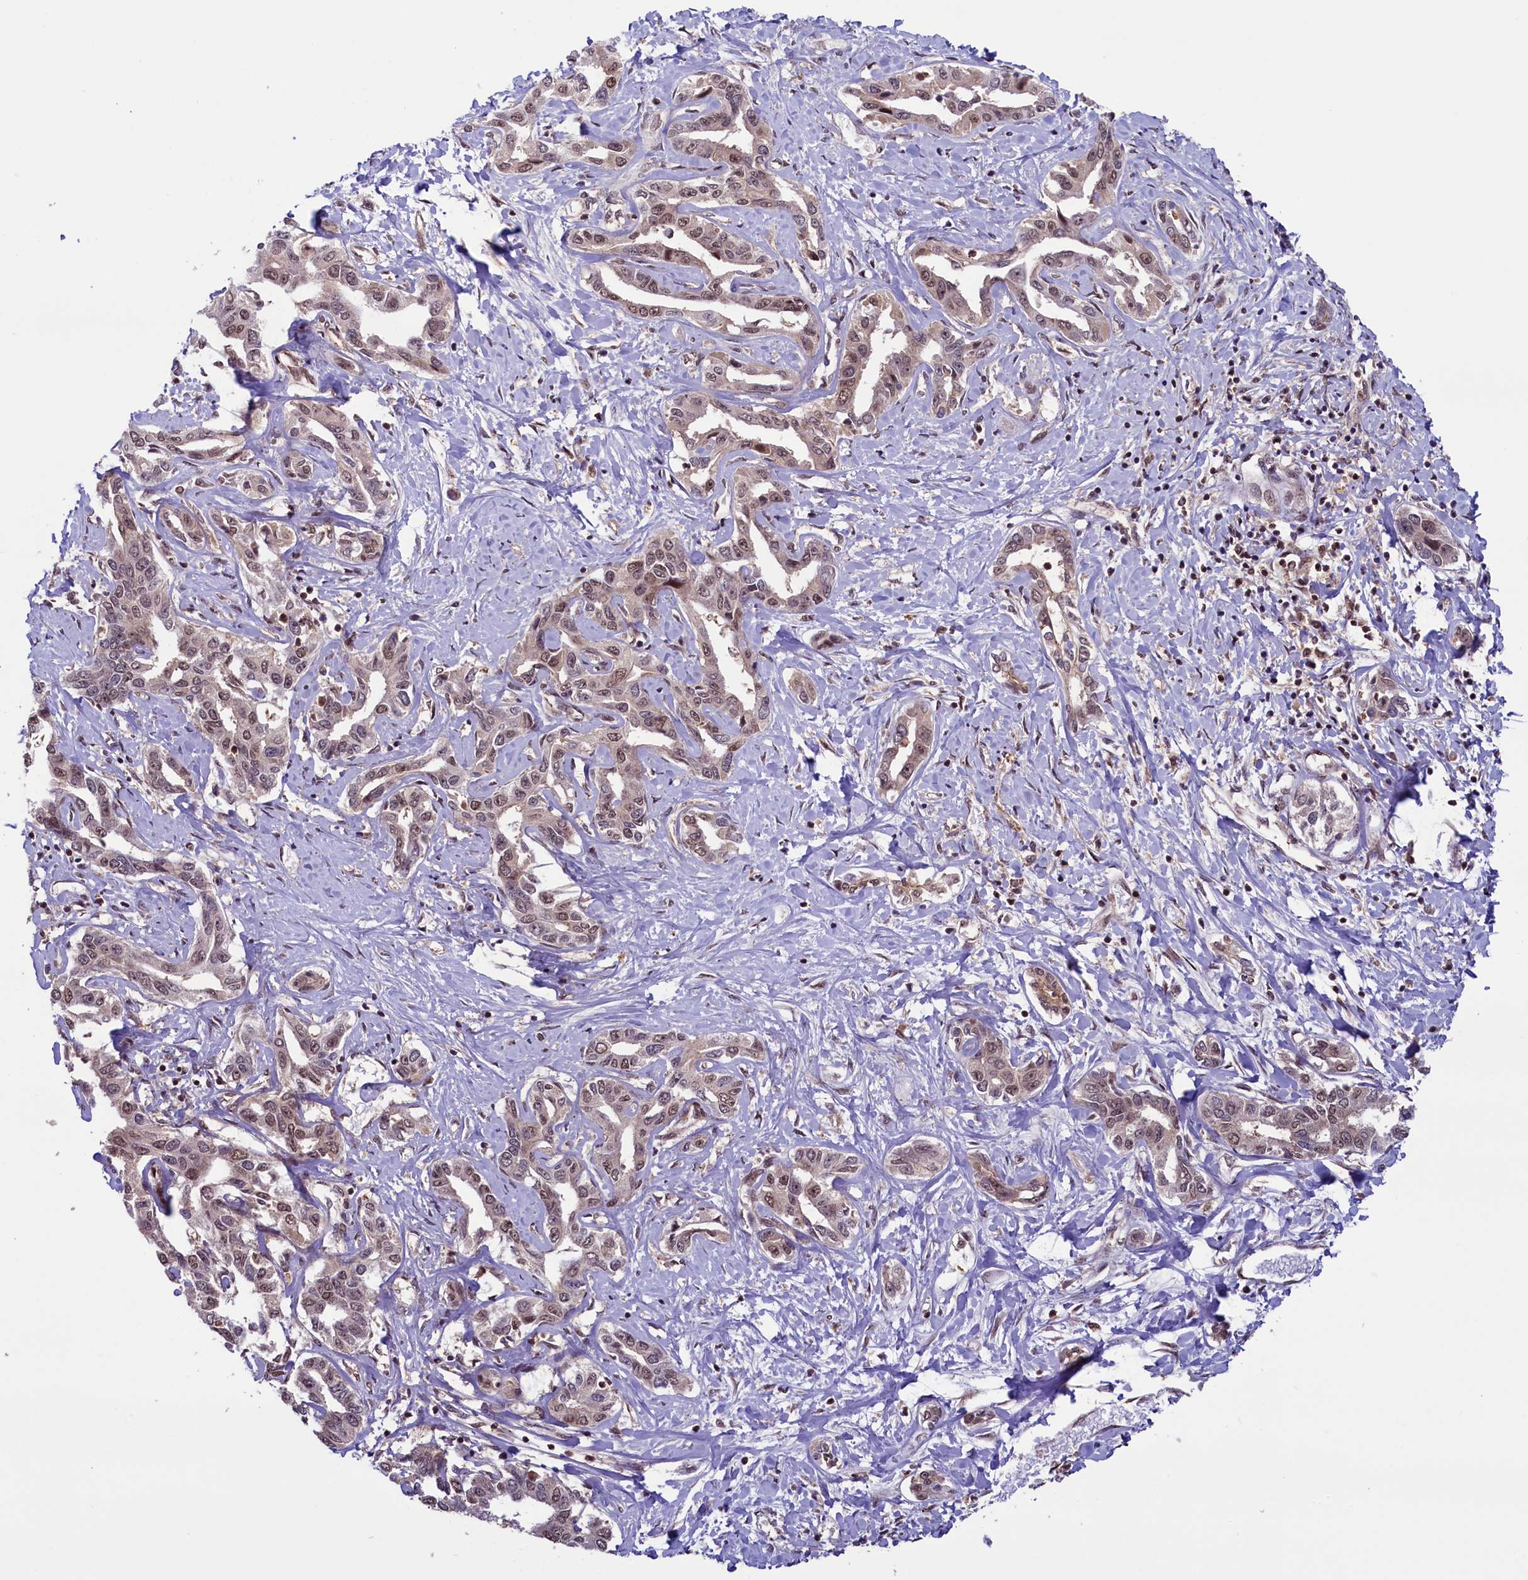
{"staining": {"intensity": "moderate", "quantity": ">75%", "location": "nuclear"}, "tissue": "liver cancer", "cell_type": "Tumor cells", "image_type": "cancer", "snomed": [{"axis": "morphology", "description": "Cholangiocarcinoma"}, {"axis": "topography", "description": "Liver"}], "caption": "Protein analysis of liver cancer tissue reveals moderate nuclear staining in approximately >75% of tumor cells.", "gene": "SLC7A6OS", "patient": {"sex": "male", "age": 59}}